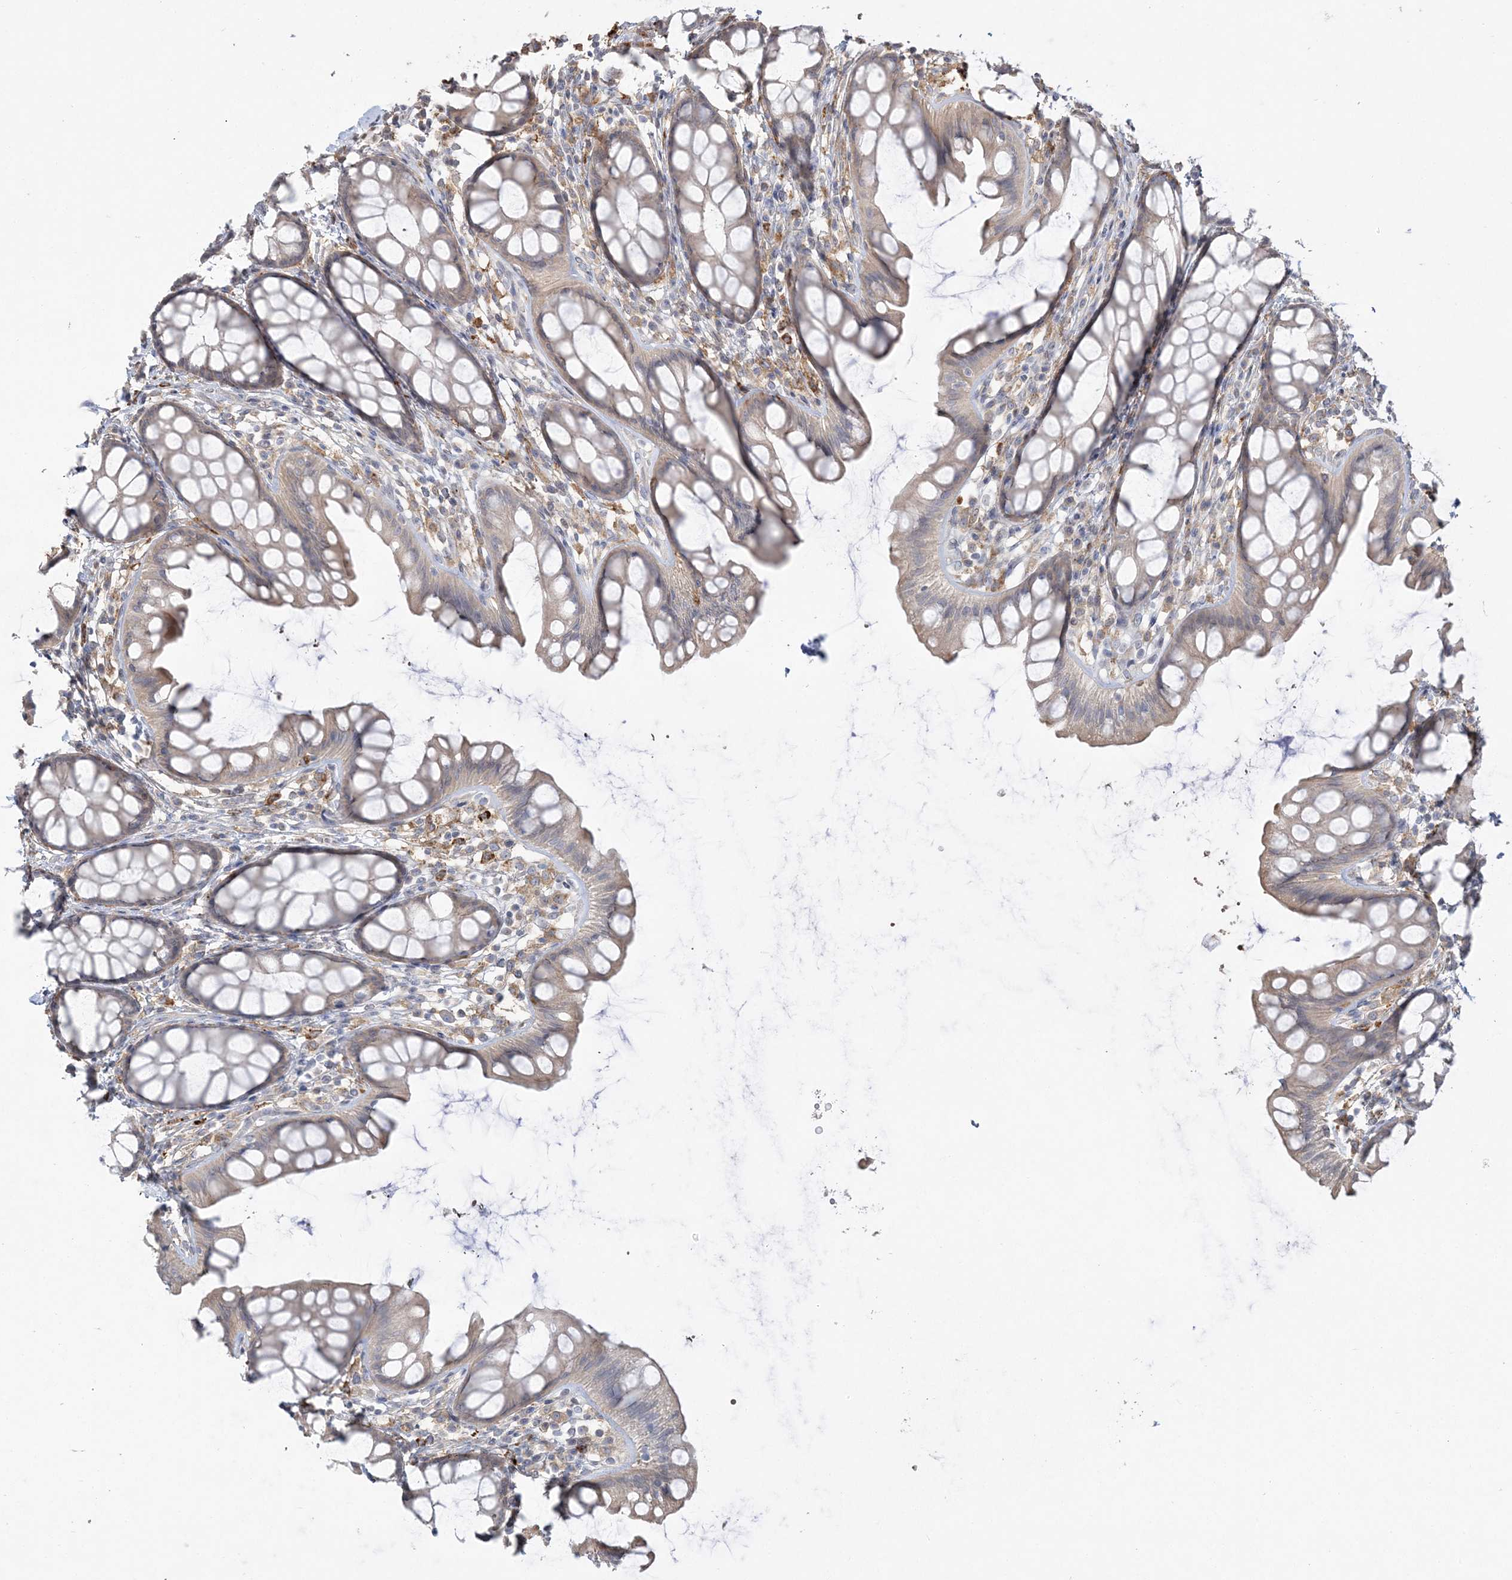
{"staining": {"intensity": "weak", "quantity": "<25%", "location": "cytoplasmic/membranous"}, "tissue": "rectum", "cell_type": "Glandular cells", "image_type": "normal", "snomed": [{"axis": "morphology", "description": "Normal tissue, NOS"}, {"axis": "topography", "description": "Rectum"}], "caption": "The photomicrograph shows no staining of glandular cells in benign rectum. (DAB (3,3'-diaminobenzidine) immunohistochemistry (IHC) with hematoxylin counter stain).", "gene": "HAAO", "patient": {"sex": "female", "age": 65}}